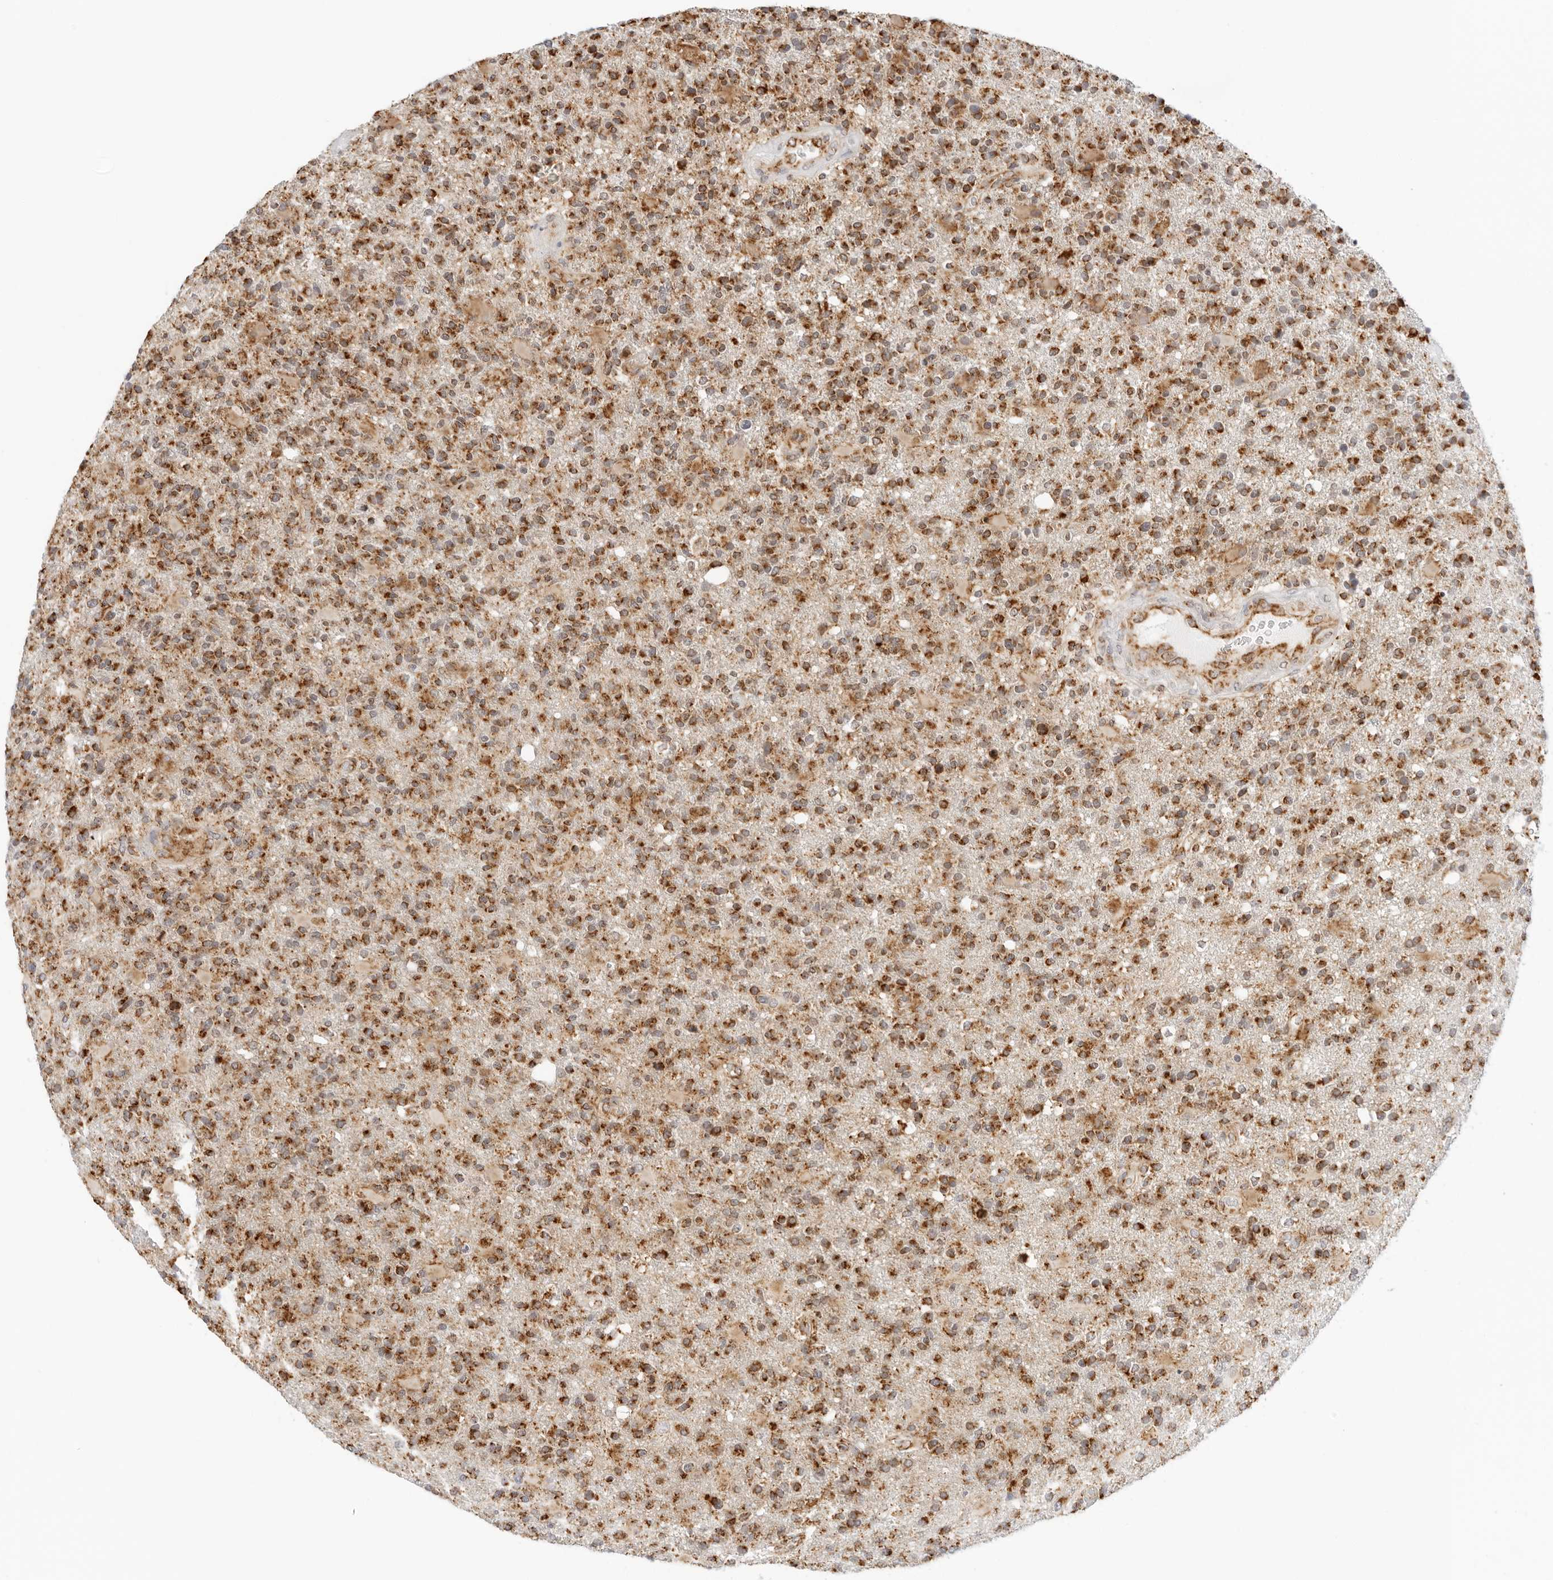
{"staining": {"intensity": "strong", "quantity": ">75%", "location": "cytoplasmic/membranous"}, "tissue": "glioma", "cell_type": "Tumor cells", "image_type": "cancer", "snomed": [{"axis": "morphology", "description": "Glioma, malignant, High grade"}, {"axis": "topography", "description": "Brain"}], "caption": "This image reveals malignant glioma (high-grade) stained with immunohistochemistry (IHC) to label a protein in brown. The cytoplasmic/membranous of tumor cells show strong positivity for the protein. Nuclei are counter-stained blue.", "gene": "RC3H1", "patient": {"sex": "male", "age": 72}}